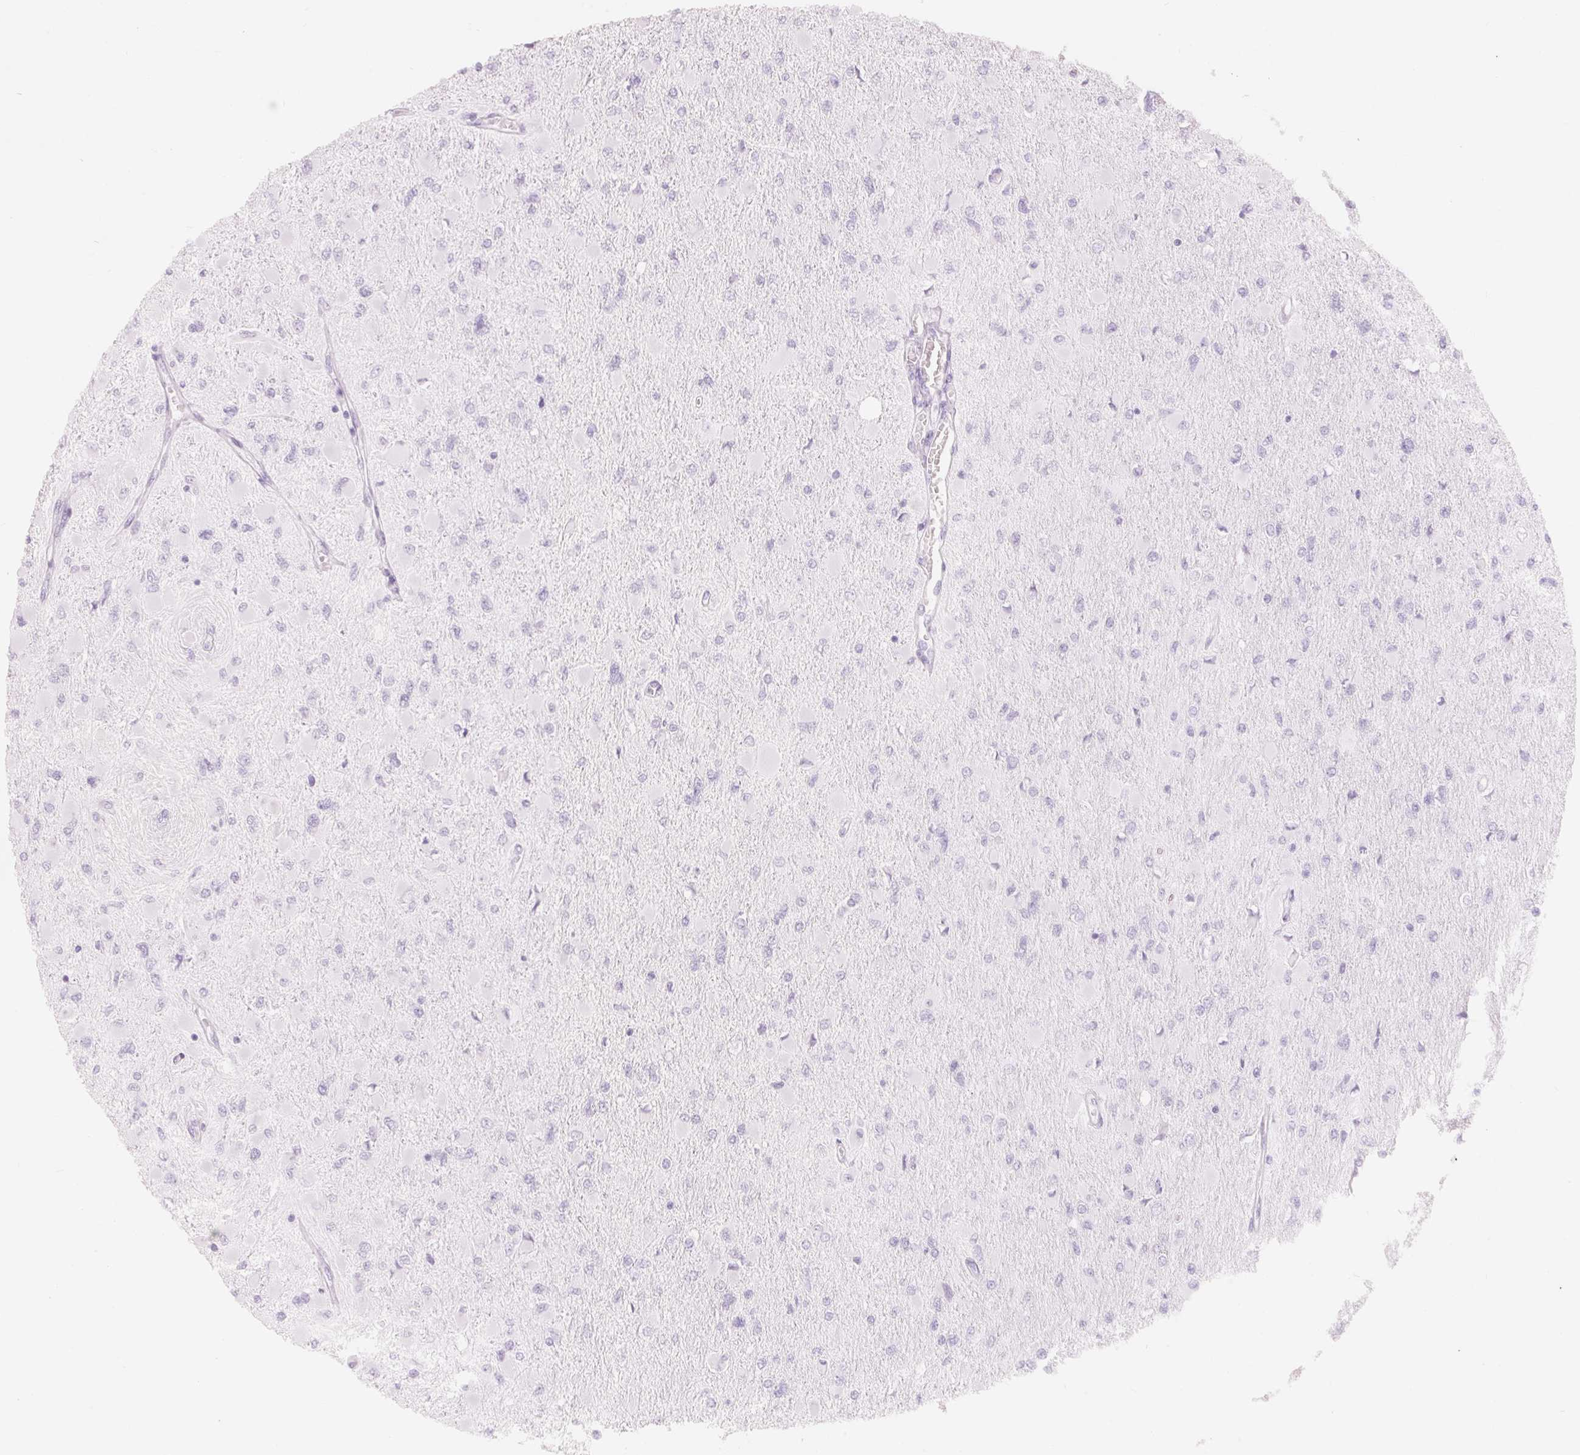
{"staining": {"intensity": "negative", "quantity": "none", "location": "none"}, "tissue": "glioma", "cell_type": "Tumor cells", "image_type": "cancer", "snomed": [{"axis": "morphology", "description": "Glioma, malignant, High grade"}, {"axis": "topography", "description": "Cerebral cortex"}], "caption": "High-grade glioma (malignant) was stained to show a protein in brown. There is no significant positivity in tumor cells. Brightfield microscopy of IHC stained with DAB (brown) and hematoxylin (blue), captured at high magnification.", "gene": "CFHR2", "patient": {"sex": "female", "age": 36}}